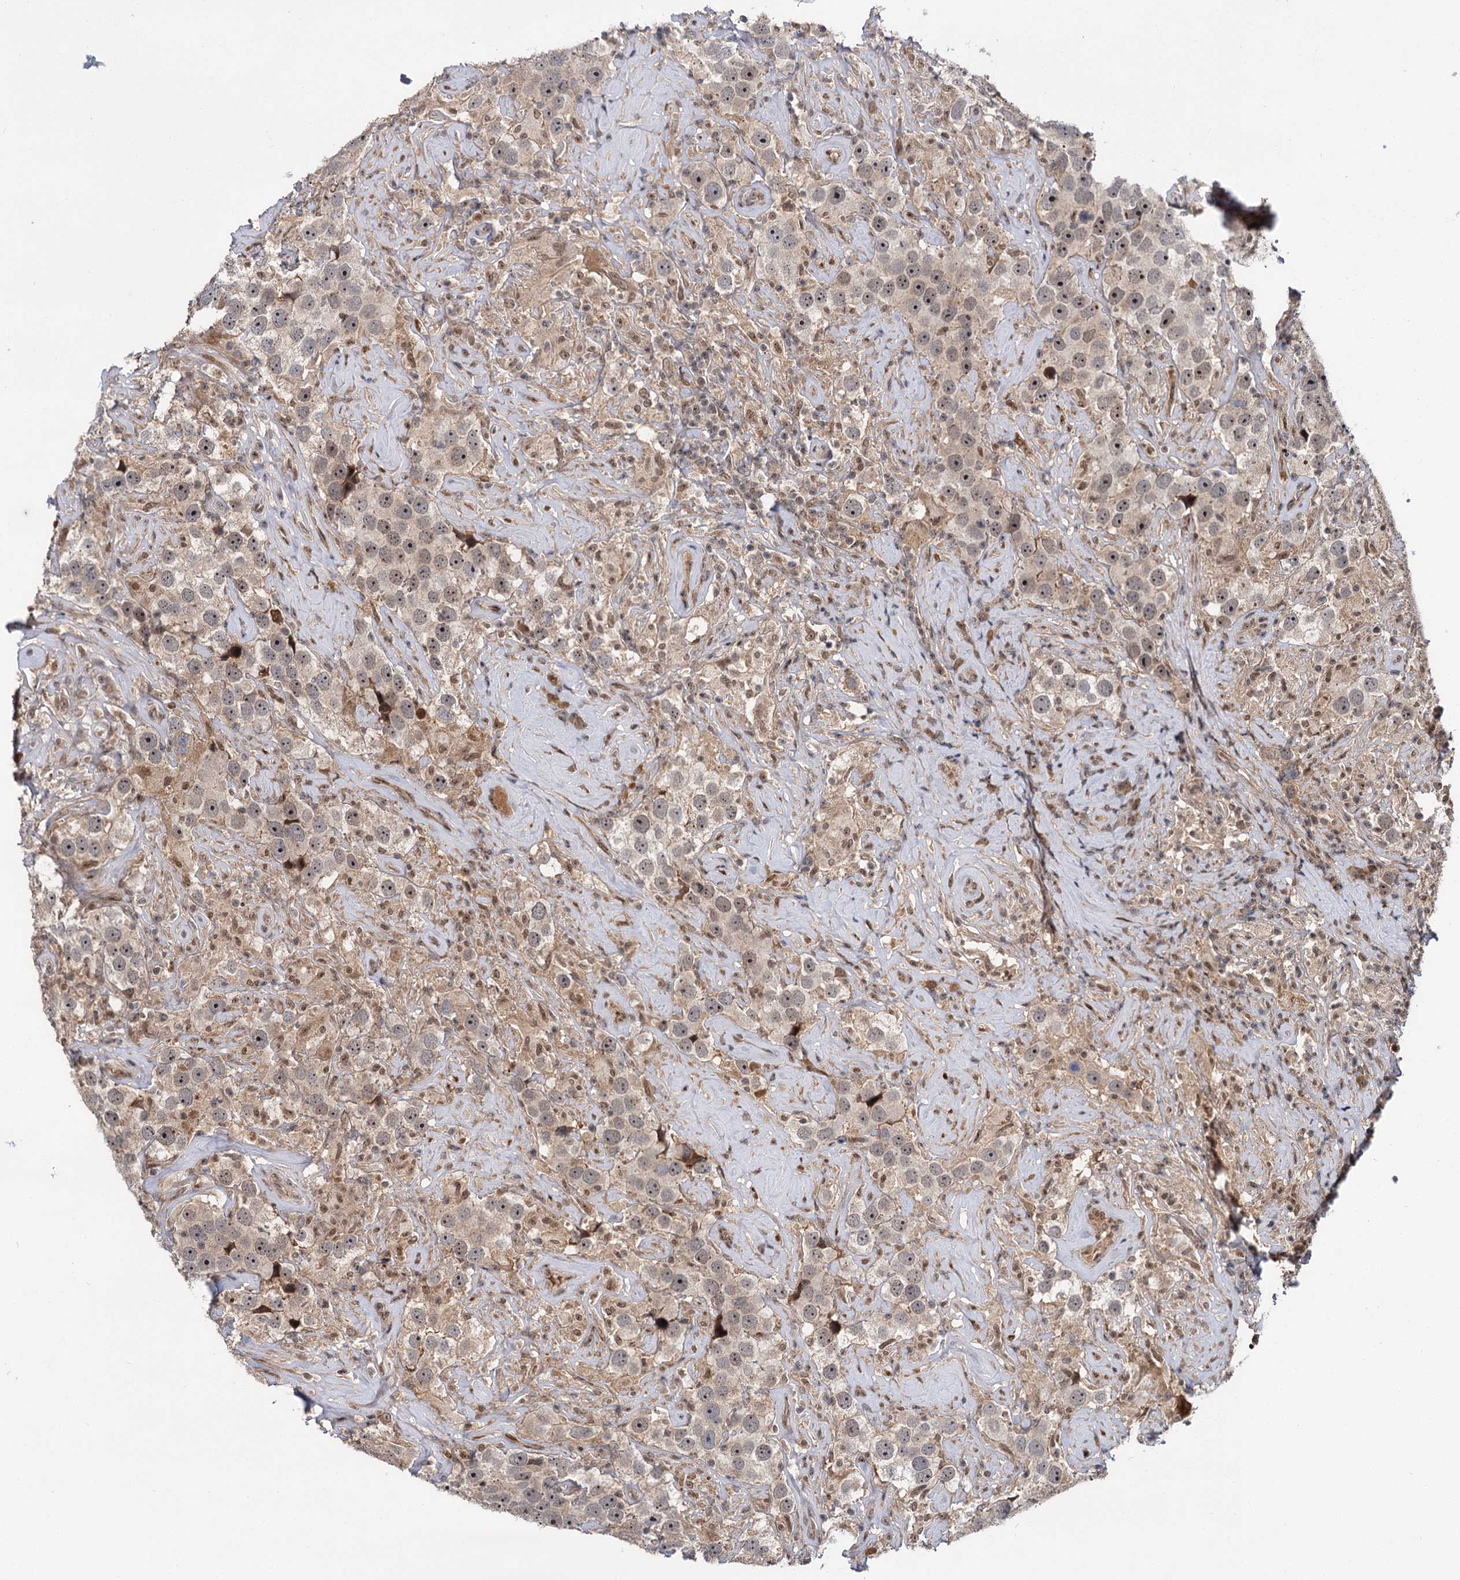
{"staining": {"intensity": "negative", "quantity": "none", "location": "none"}, "tissue": "testis cancer", "cell_type": "Tumor cells", "image_type": "cancer", "snomed": [{"axis": "morphology", "description": "Seminoma, NOS"}, {"axis": "topography", "description": "Testis"}], "caption": "There is no significant staining in tumor cells of testis seminoma.", "gene": "MBD6", "patient": {"sex": "male", "age": 49}}